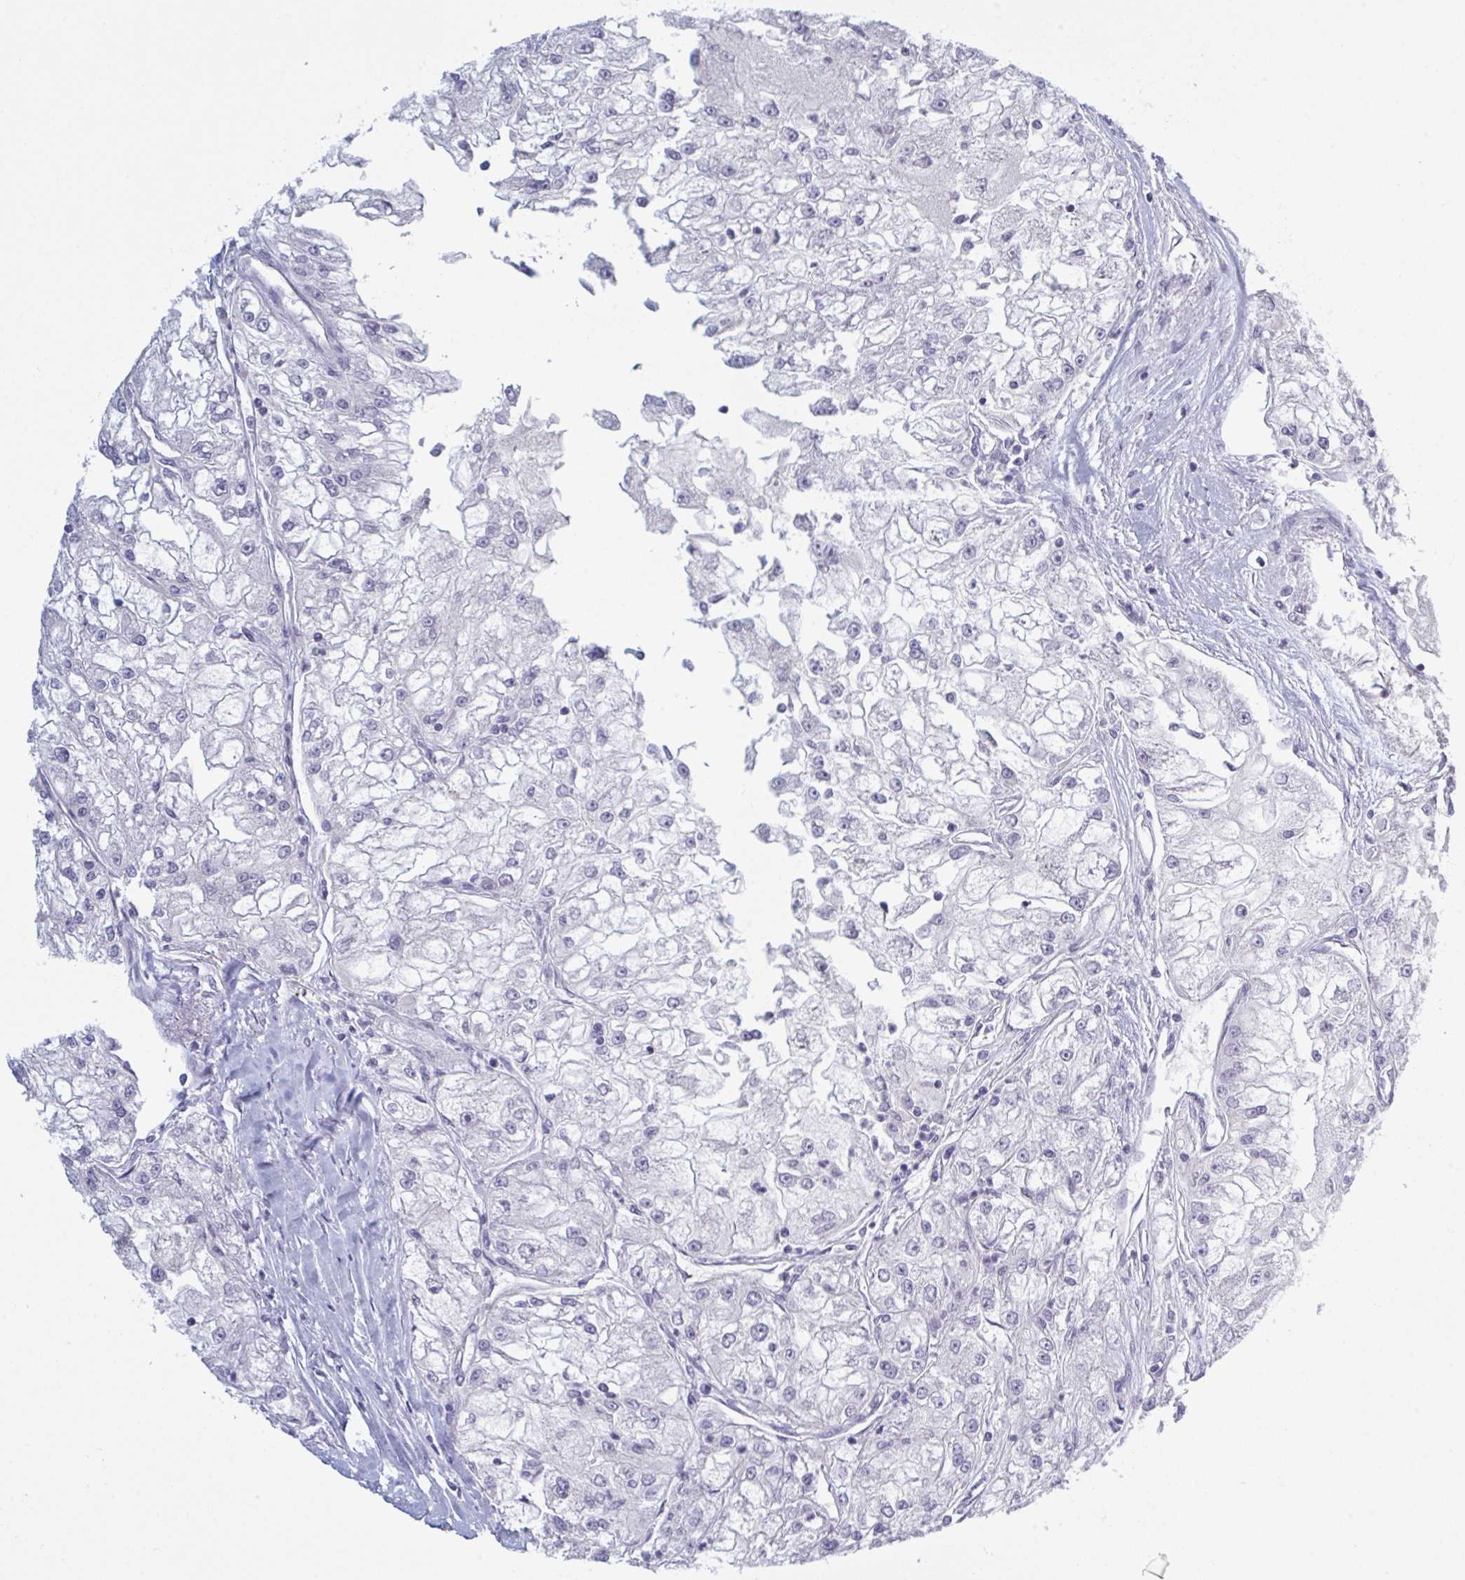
{"staining": {"intensity": "negative", "quantity": "none", "location": "none"}, "tissue": "renal cancer", "cell_type": "Tumor cells", "image_type": "cancer", "snomed": [{"axis": "morphology", "description": "Adenocarcinoma, NOS"}, {"axis": "topography", "description": "Kidney"}], "caption": "IHC photomicrograph of human renal cancer (adenocarcinoma) stained for a protein (brown), which reveals no positivity in tumor cells. (Immunohistochemistry (ihc), brightfield microscopy, high magnification).", "gene": "NDUFC2", "patient": {"sex": "female", "age": 72}}